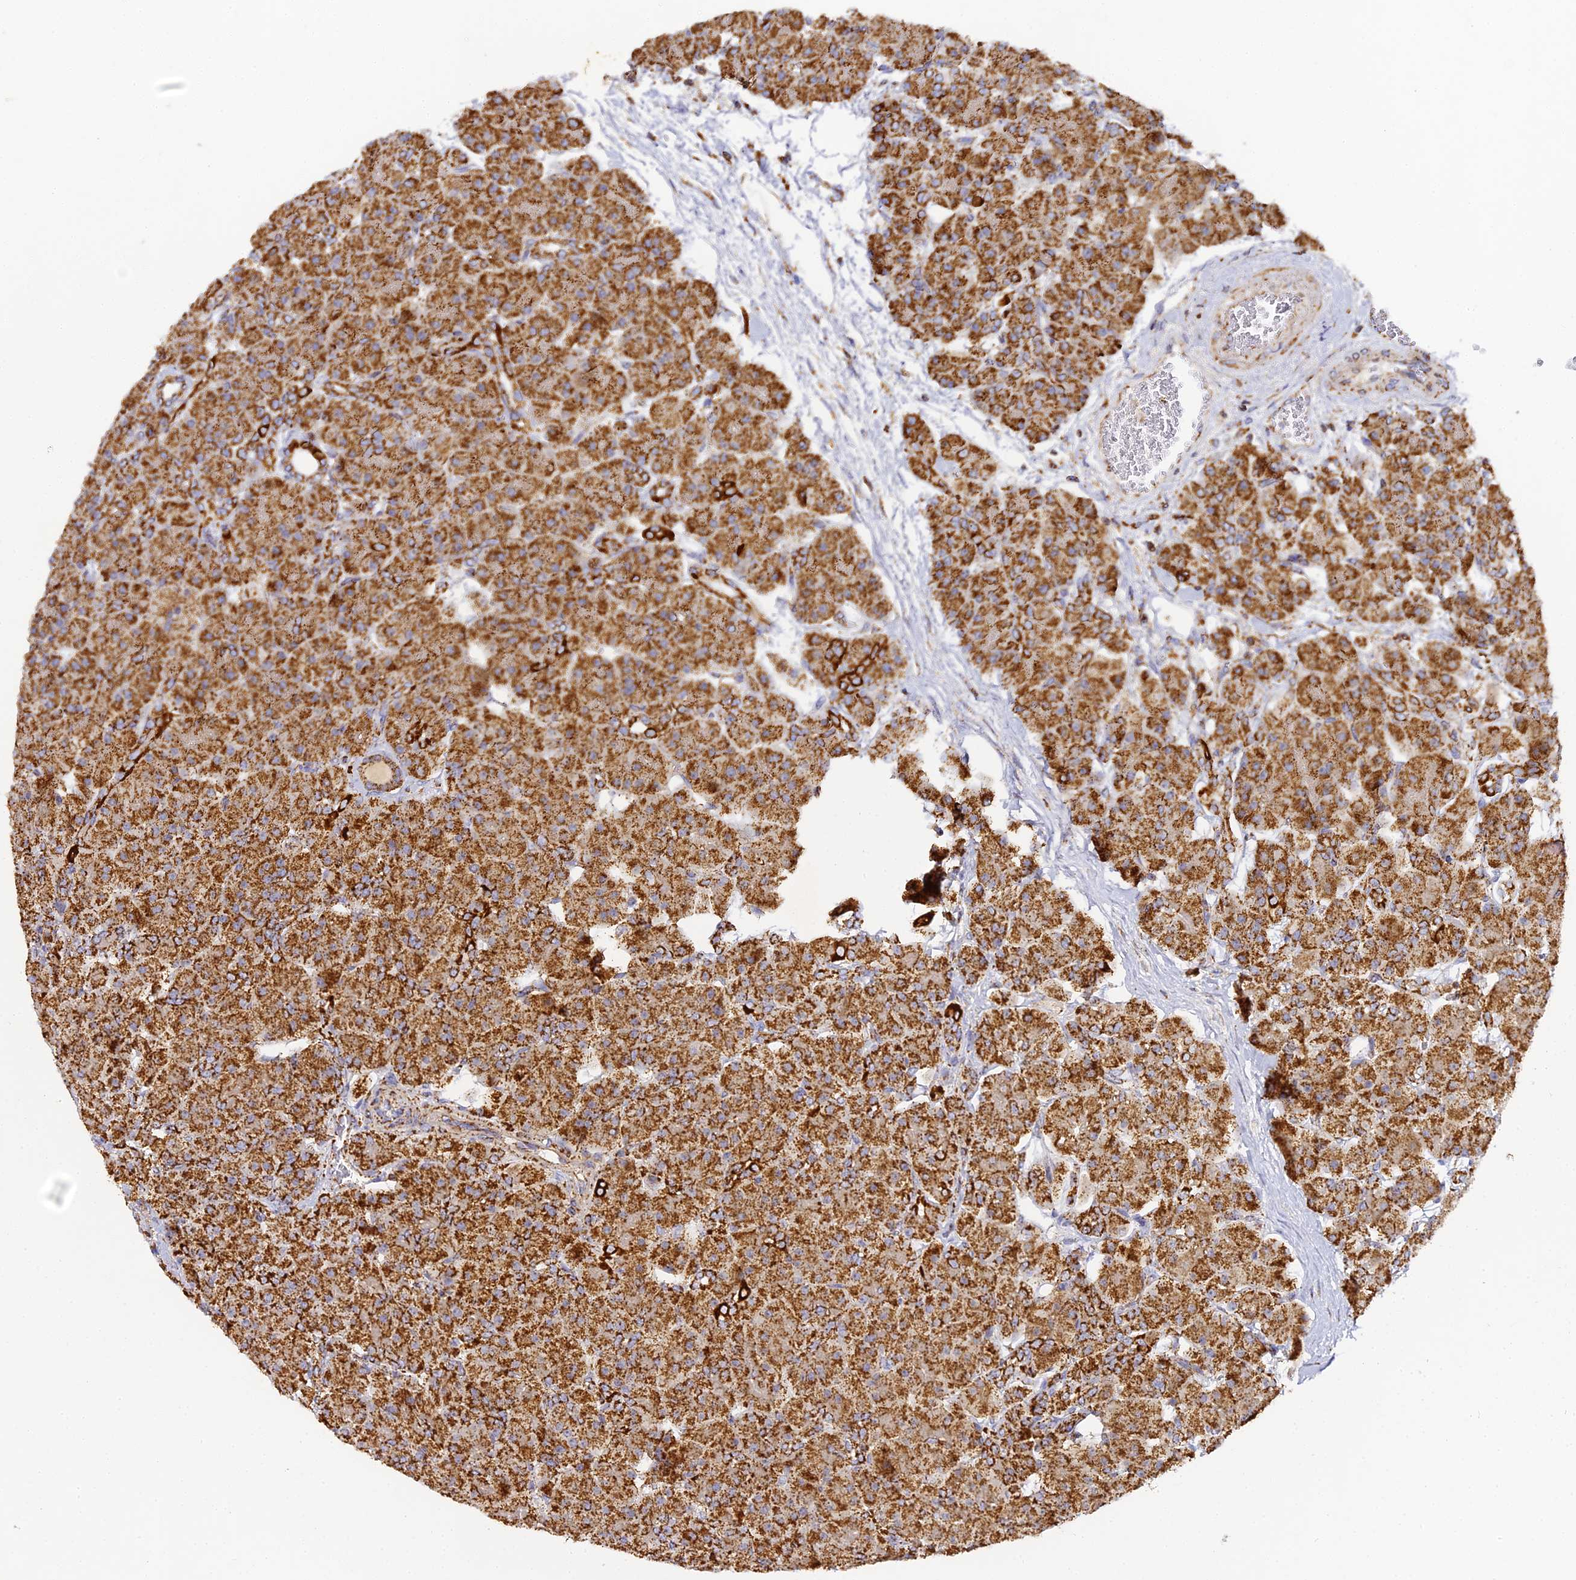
{"staining": {"intensity": "strong", "quantity": "25%-75%", "location": "cytoplasmic/membranous"}, "tissue": "pancreas", "cell_type": "Exocrine glandular cells", "image_type": "normal", "snomed": [{"axis": "morphology", "description": "Normal tissue, NOS"}, {"axis": "topography", "description": "Pancreas"}], "caption": "A high amount of strong cytoplasmic/membranous staining is identified in approximately 25%-75% of exocrine glandular cells in benign pancreas.", "gene": "DONSON", "patient": {"sex": "male", "age": 66}}